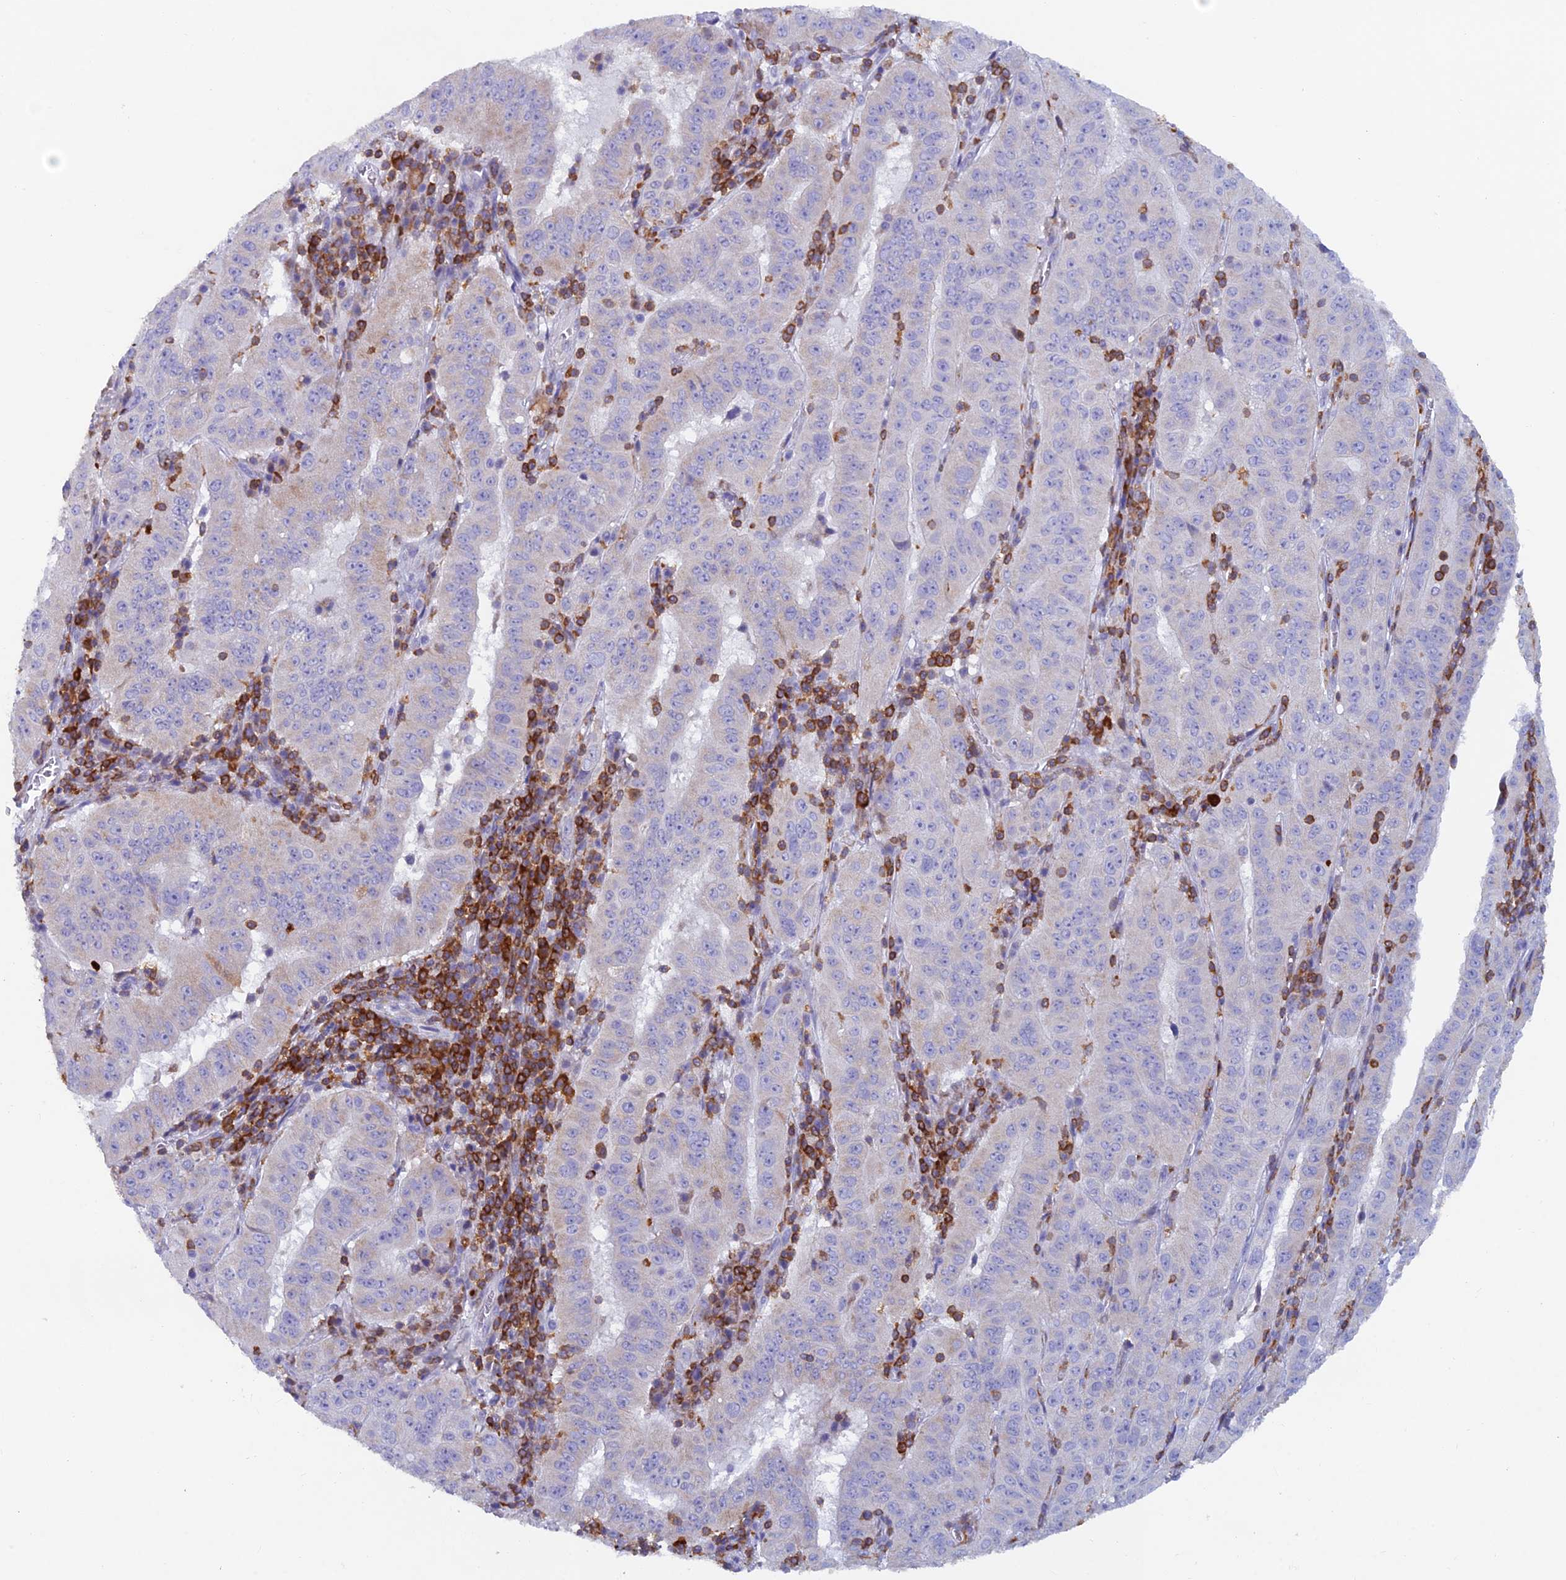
{"staining": {"intensity": "weak", "quantity": "<25%", "location": "cytoplasmic/membranous"}, "tissue": "pancreatic cancer", "cell_type": "Tumor cells", "image_type": "cancer", "snomed": [{"axis": "morphology", "description": "Adenocarcinoma, NOS"}, {"axis": "topography", "description": "Pancreas"}], "caption": "Immunohistochemistry image of human adenocarcinoma (pancreatic) stained for a protein (brown), which shows no expression in tumor cells. (Stains: DAB IHC with hematoxylin counter stain, Microscopy: brightfield microscopy at high magnification).", "gene": "ABI3BP", "patient": {"sex": "male", "age": 63}}